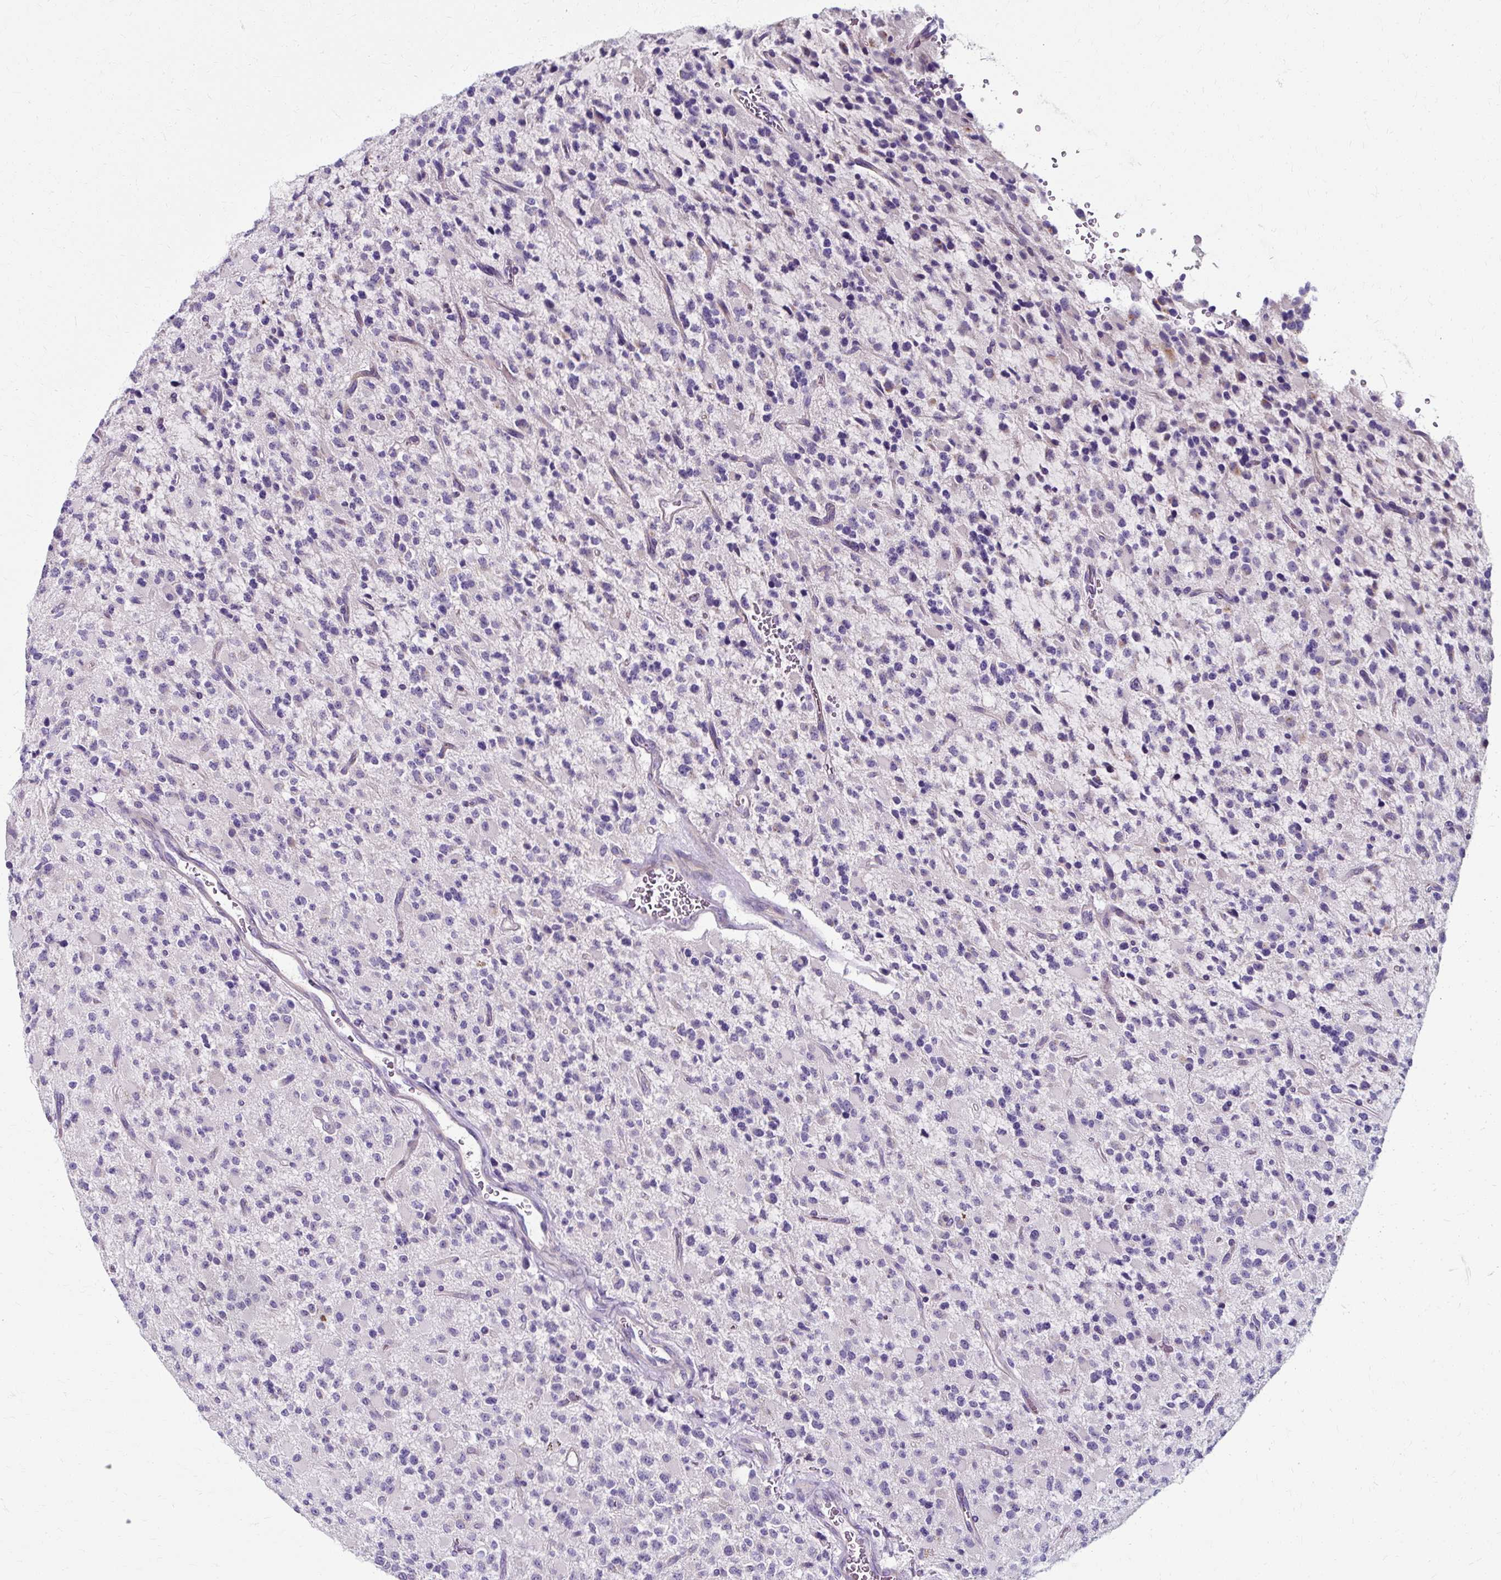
{"staining": {"intensity": "negative", "quantity": "none", "location": "none"}, "tissue": "glioma", "cell_type": "Tumor cells", "image_type": "cancer", "snomed": [{"axis": "morphology", "description": "Glioma, malignant, High grade"}, {"axis": "topography", "description": "Brain"}], "caption": "Tumor cells are negative for brown protein staining in malignant glioma (high-grade). (DAB (3,3'-diaminobenzidine) IHC with hematoxylin counter stain).", "gene": "ZNF555", "patient": {"sex": "male", "age": 34}}